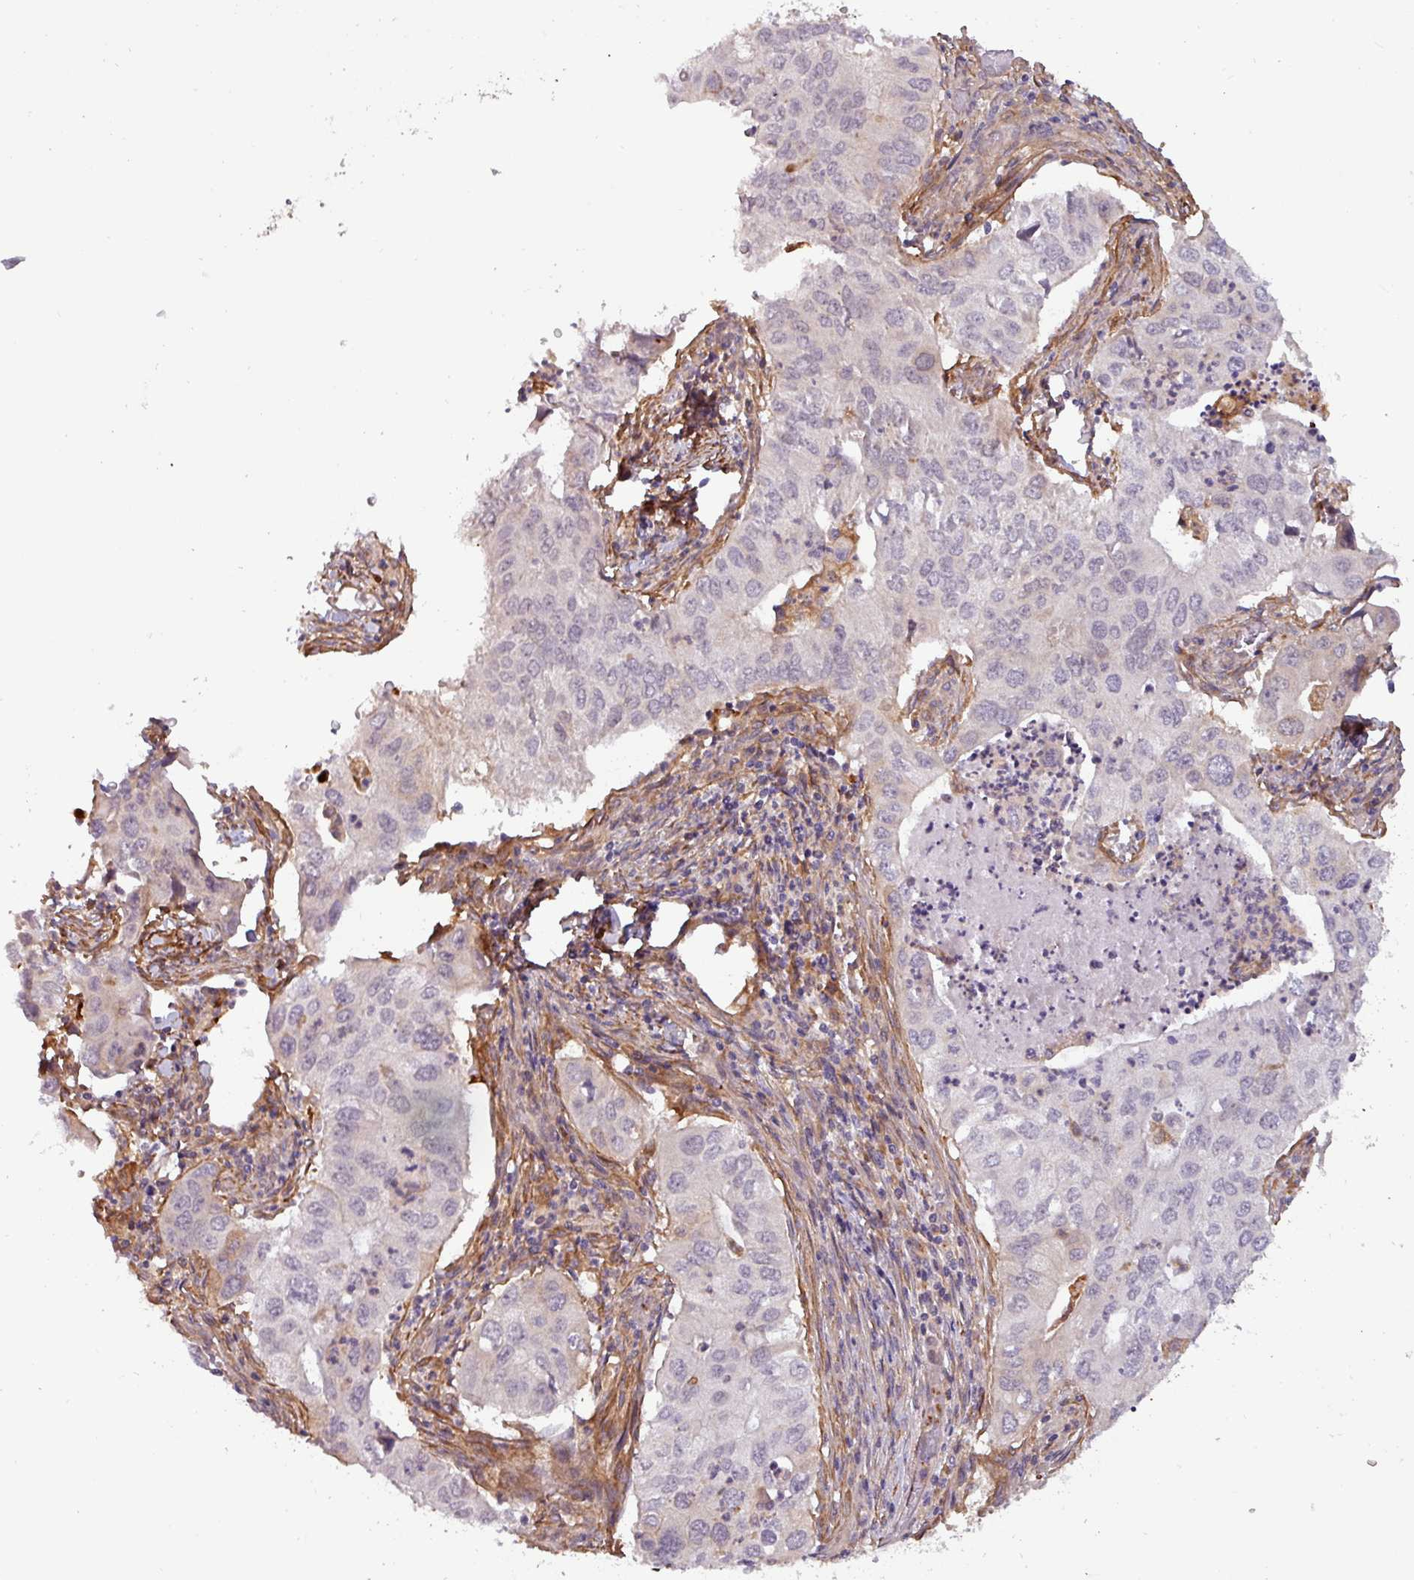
{"staining": {"intensity": "negative", "quantity": "none", "location": "none"}, "tissue": "lung cancer", "cell_type": "Tumor cells", "image_type": "cancer", "snomed": [{"axis": "morphology", "description": "Adenocarcinoma, NOS"}, {"axis": "topography", "description": "Lung"}], "caption": "Image shows no protein staining in tumor cells of lung cancer tissue.", "gene": "PCED1A", "patient": {"sex": "male", "age": 48}}